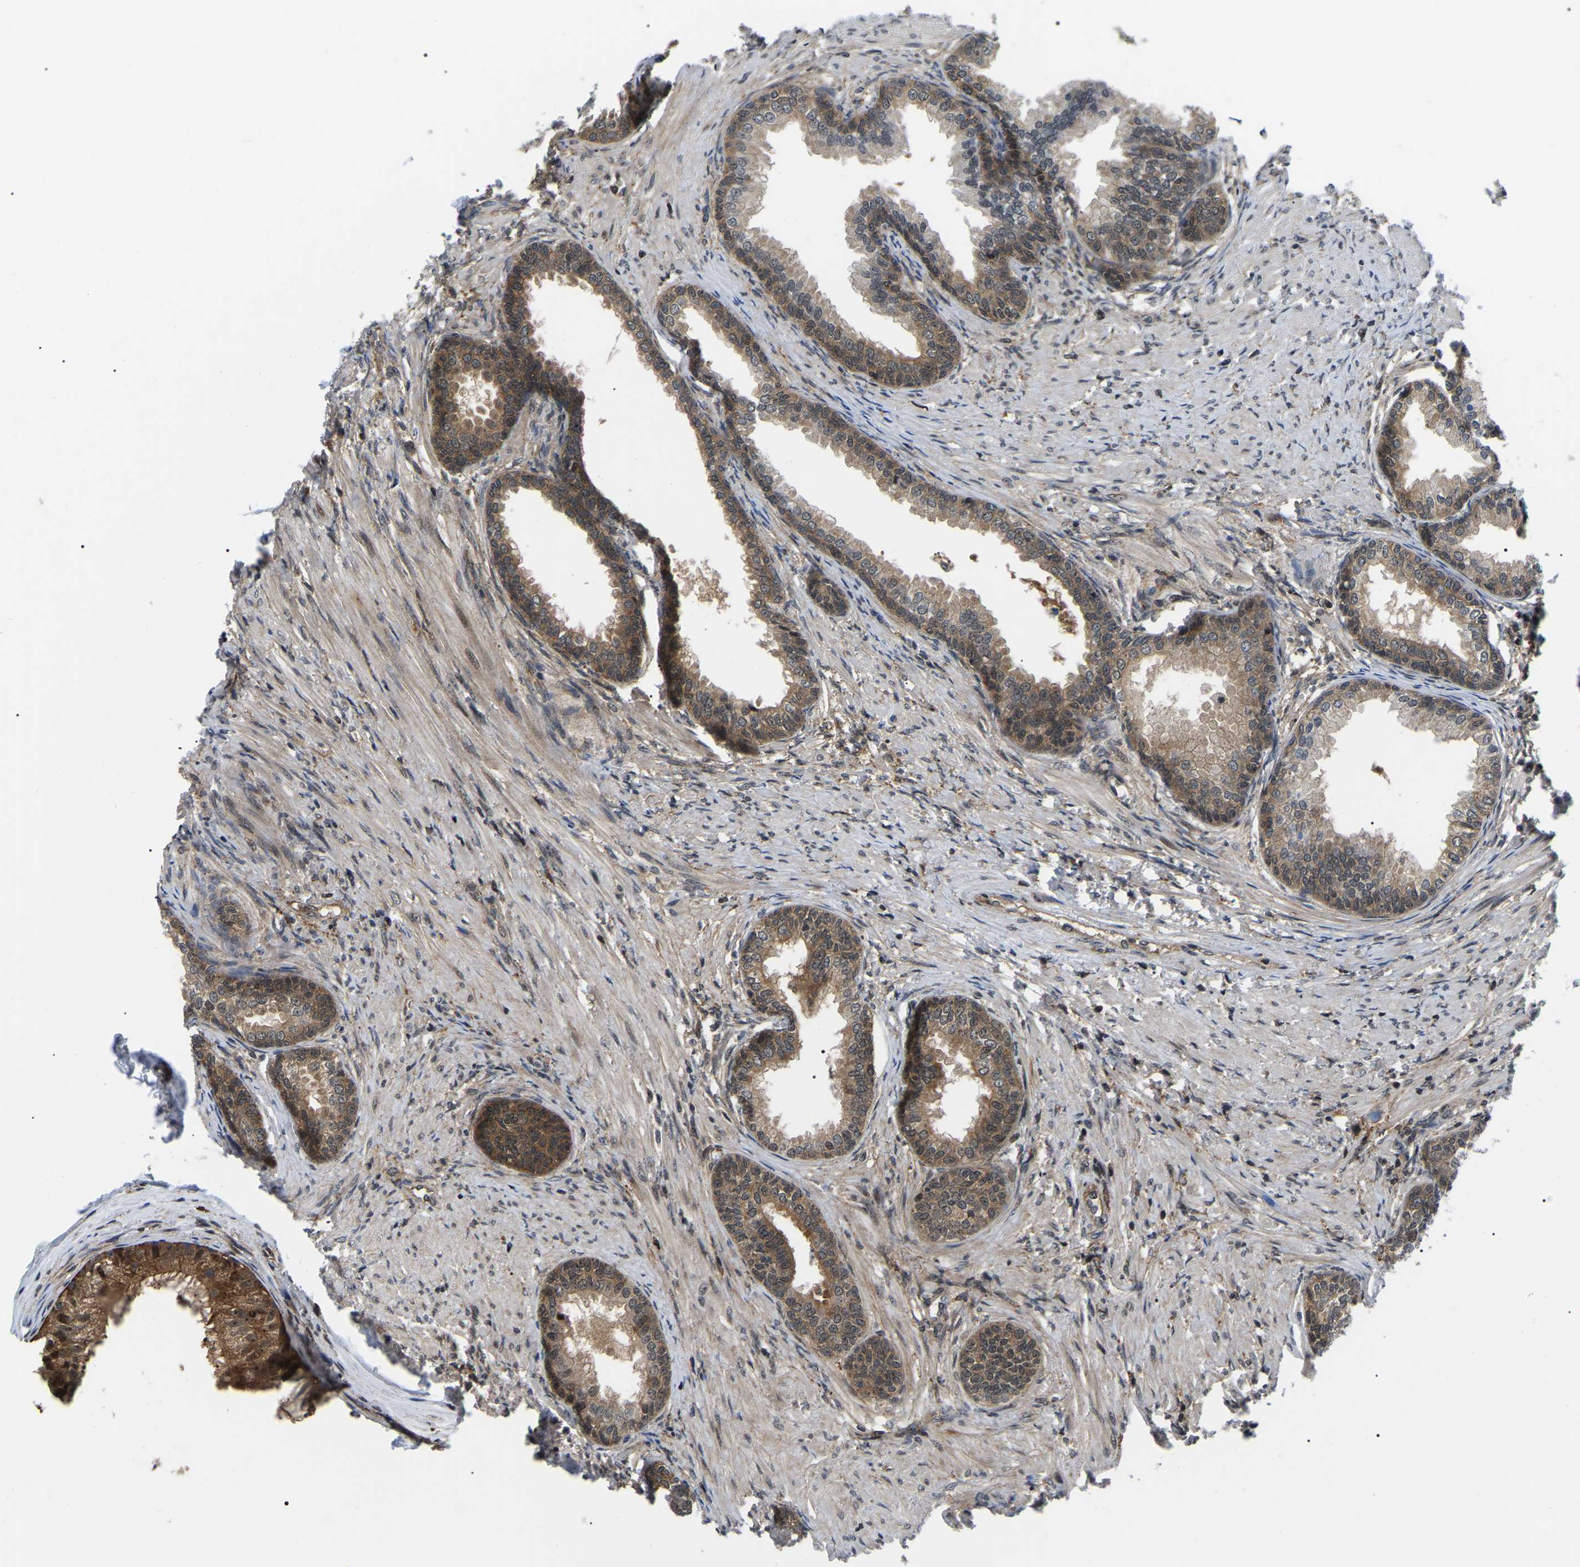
{"staining": {"intensity": "moderate", "quantity": ">75%", "location": "cytoplasmic/membranous"}, "tissue": "prostate", "cell_type": "Glandular cells", "image_type": "normal", "snomed": [{"axis": "morphology", "description": "Normal tissue, NOS"}, {"axis": "topography", "description": "Prostate"}], "caption": "Protein staining displays moderate cytoplasmic/membranous positivity in about >75% of glandular cells in benign prostate. (Stains: DAB (3,3'-diaminobenzidine) in brown, nuclei in blue, Microscopy: brightfield microscopy at high magnification).", "gene": "RRP1B", "patient": {"sex": "male", "age": 76}}